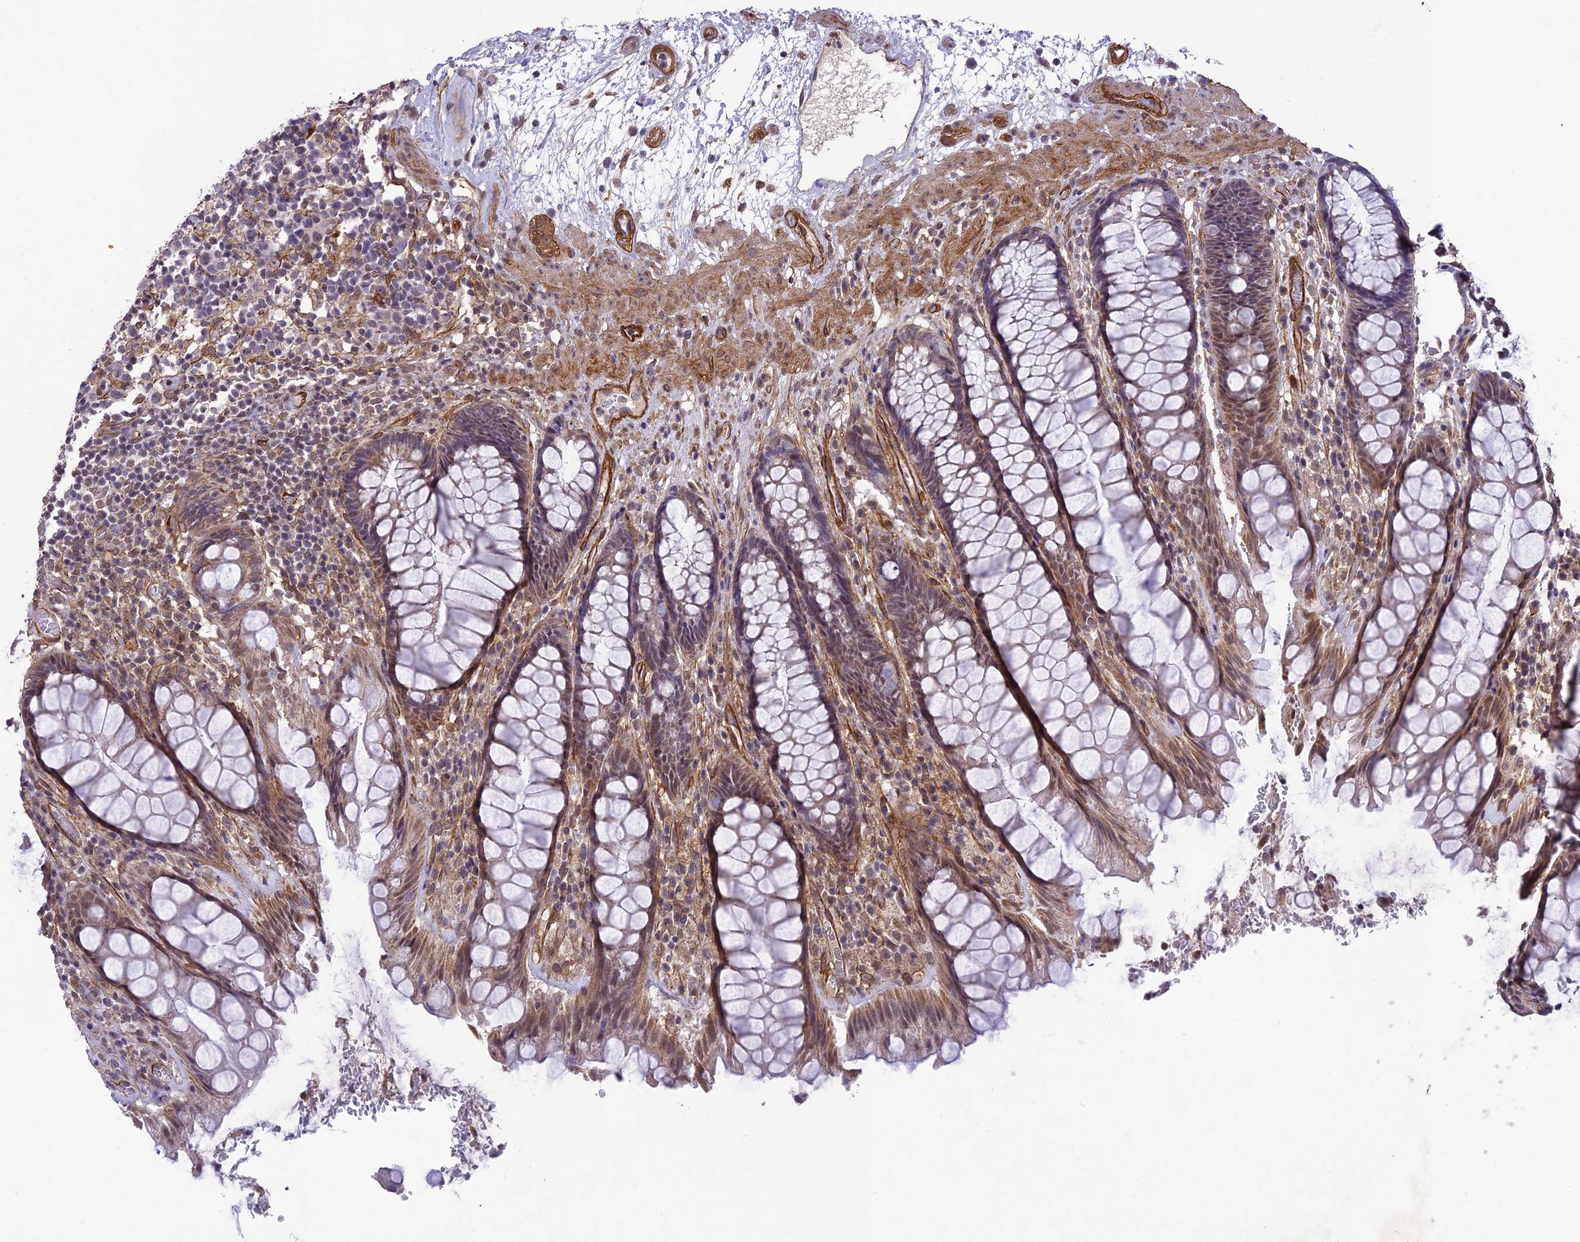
{"staining": {"intensity": "weak", "quantity": "25%-75%", "location": "cytoplasmic/membranous,nuclear"}, "tissue": "rectum", "cell_type": "Glandular cells", "image_type": "normal", "snomed": [{"axis": "morphology", "description": "Normal tissue, NOS"}, {"axis": "topography", "description": "Rectum"}], "caption": "Protein expression analysis of unremarkable human rectum reveals weak cytoplasmic/membranous,nuclear expression in approximately 25%-75% of glandular cells. The protein is shown in brown color, while the nuclei are stained blue.", "gene": "TNS1", "patient": {"sex": "male", "age": 64}}